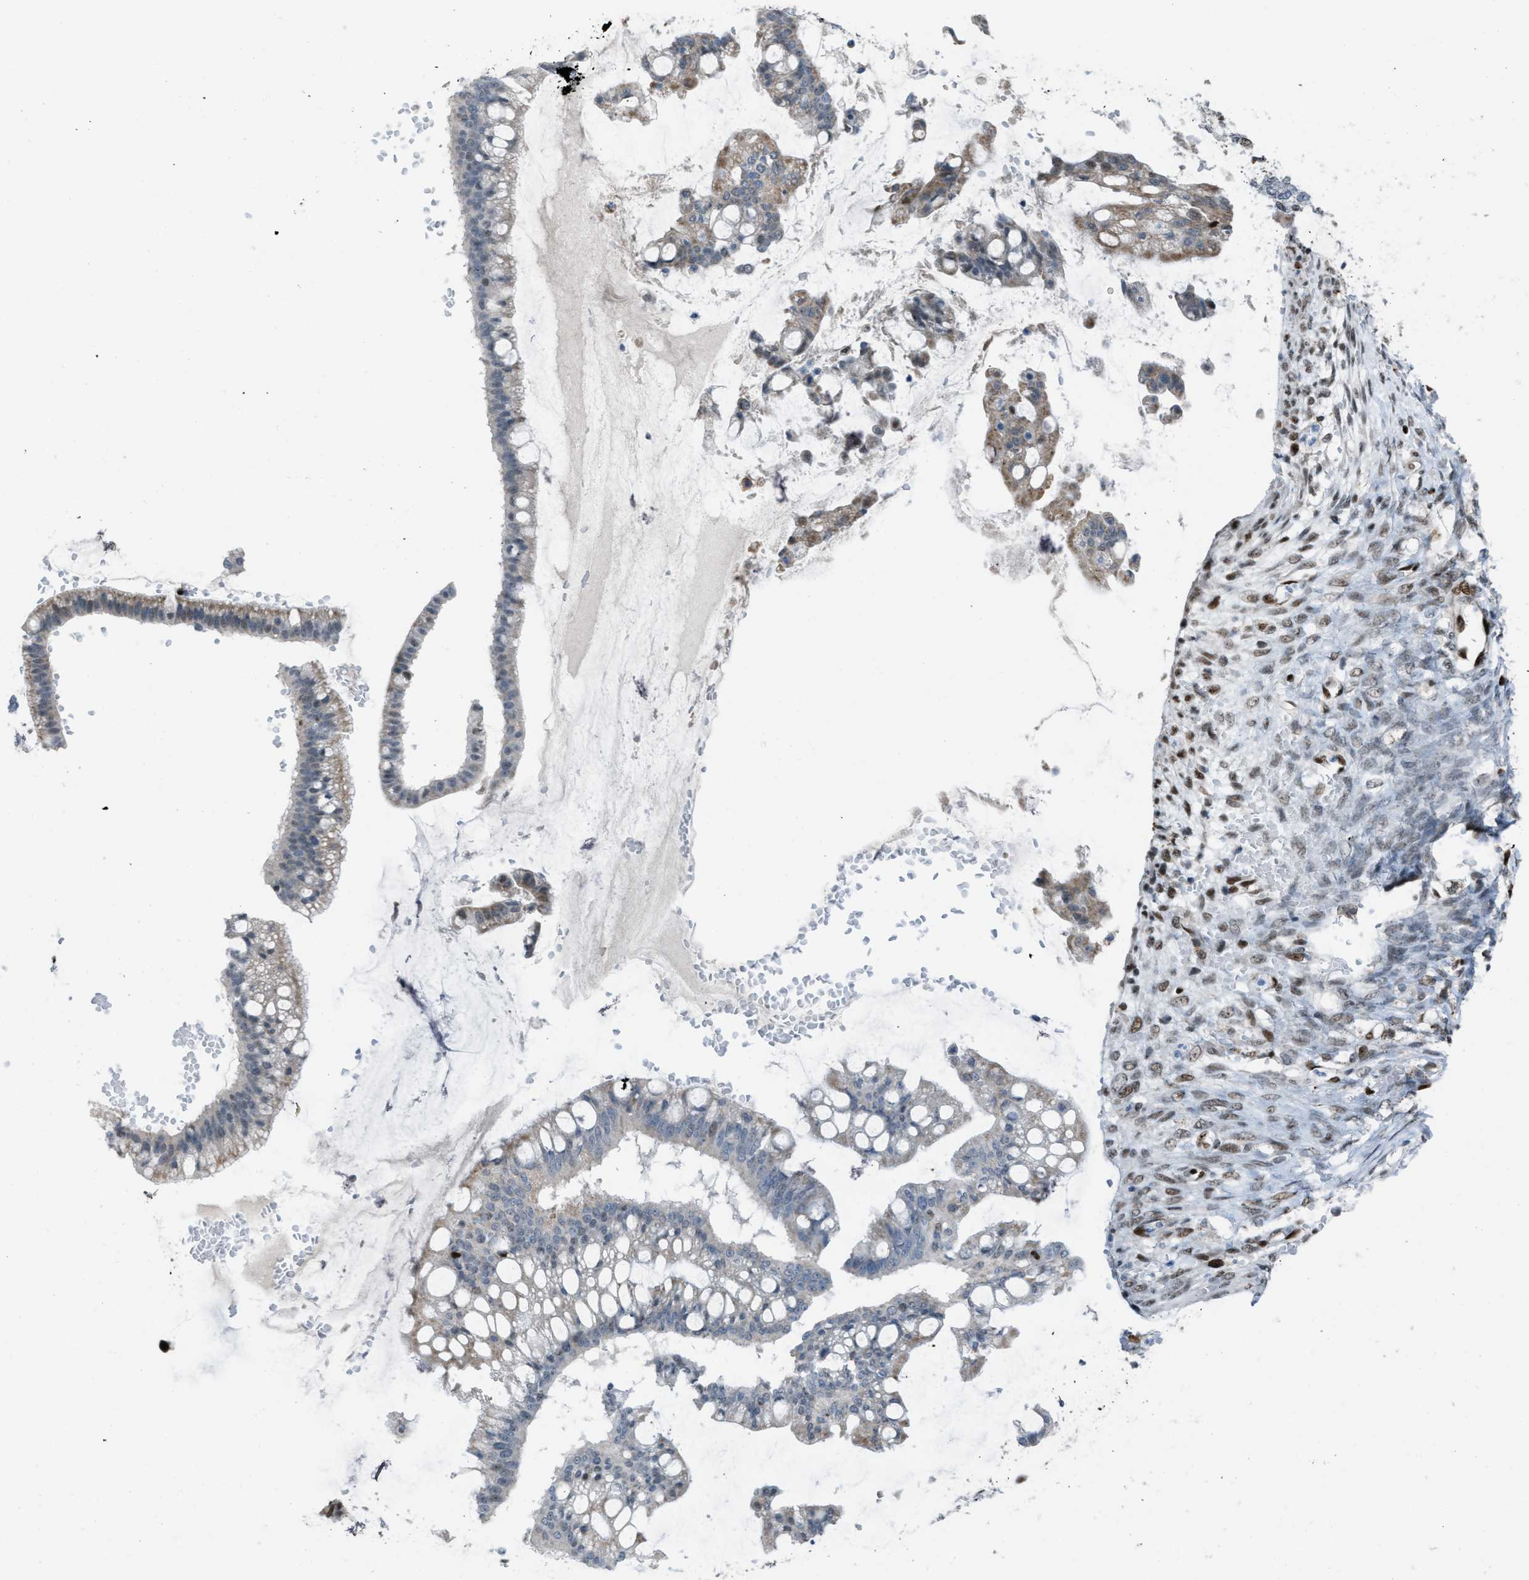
{"staining": {"intensity": "moderate", "quantity": "<25%", "location": "cytoplasmic/membranous"}, "tissue": "ovarian cancer", "cell_type": "Tumor cells", "image_type": "cancer", "snomed": [{"axis": "morphology", "description": "Cystadenocarcinoma, mucinous, NOS"}, {"axis": "topography", "description": "Ovary"}], "caption": "The photomicrograph displays staining of ovarian cancer, revealing moderate cytoplasmic/membranous protein staining (brown color) within tumor cells.", "gene": "SLFN5", "patient": {"sex": "female", "age": 73}}